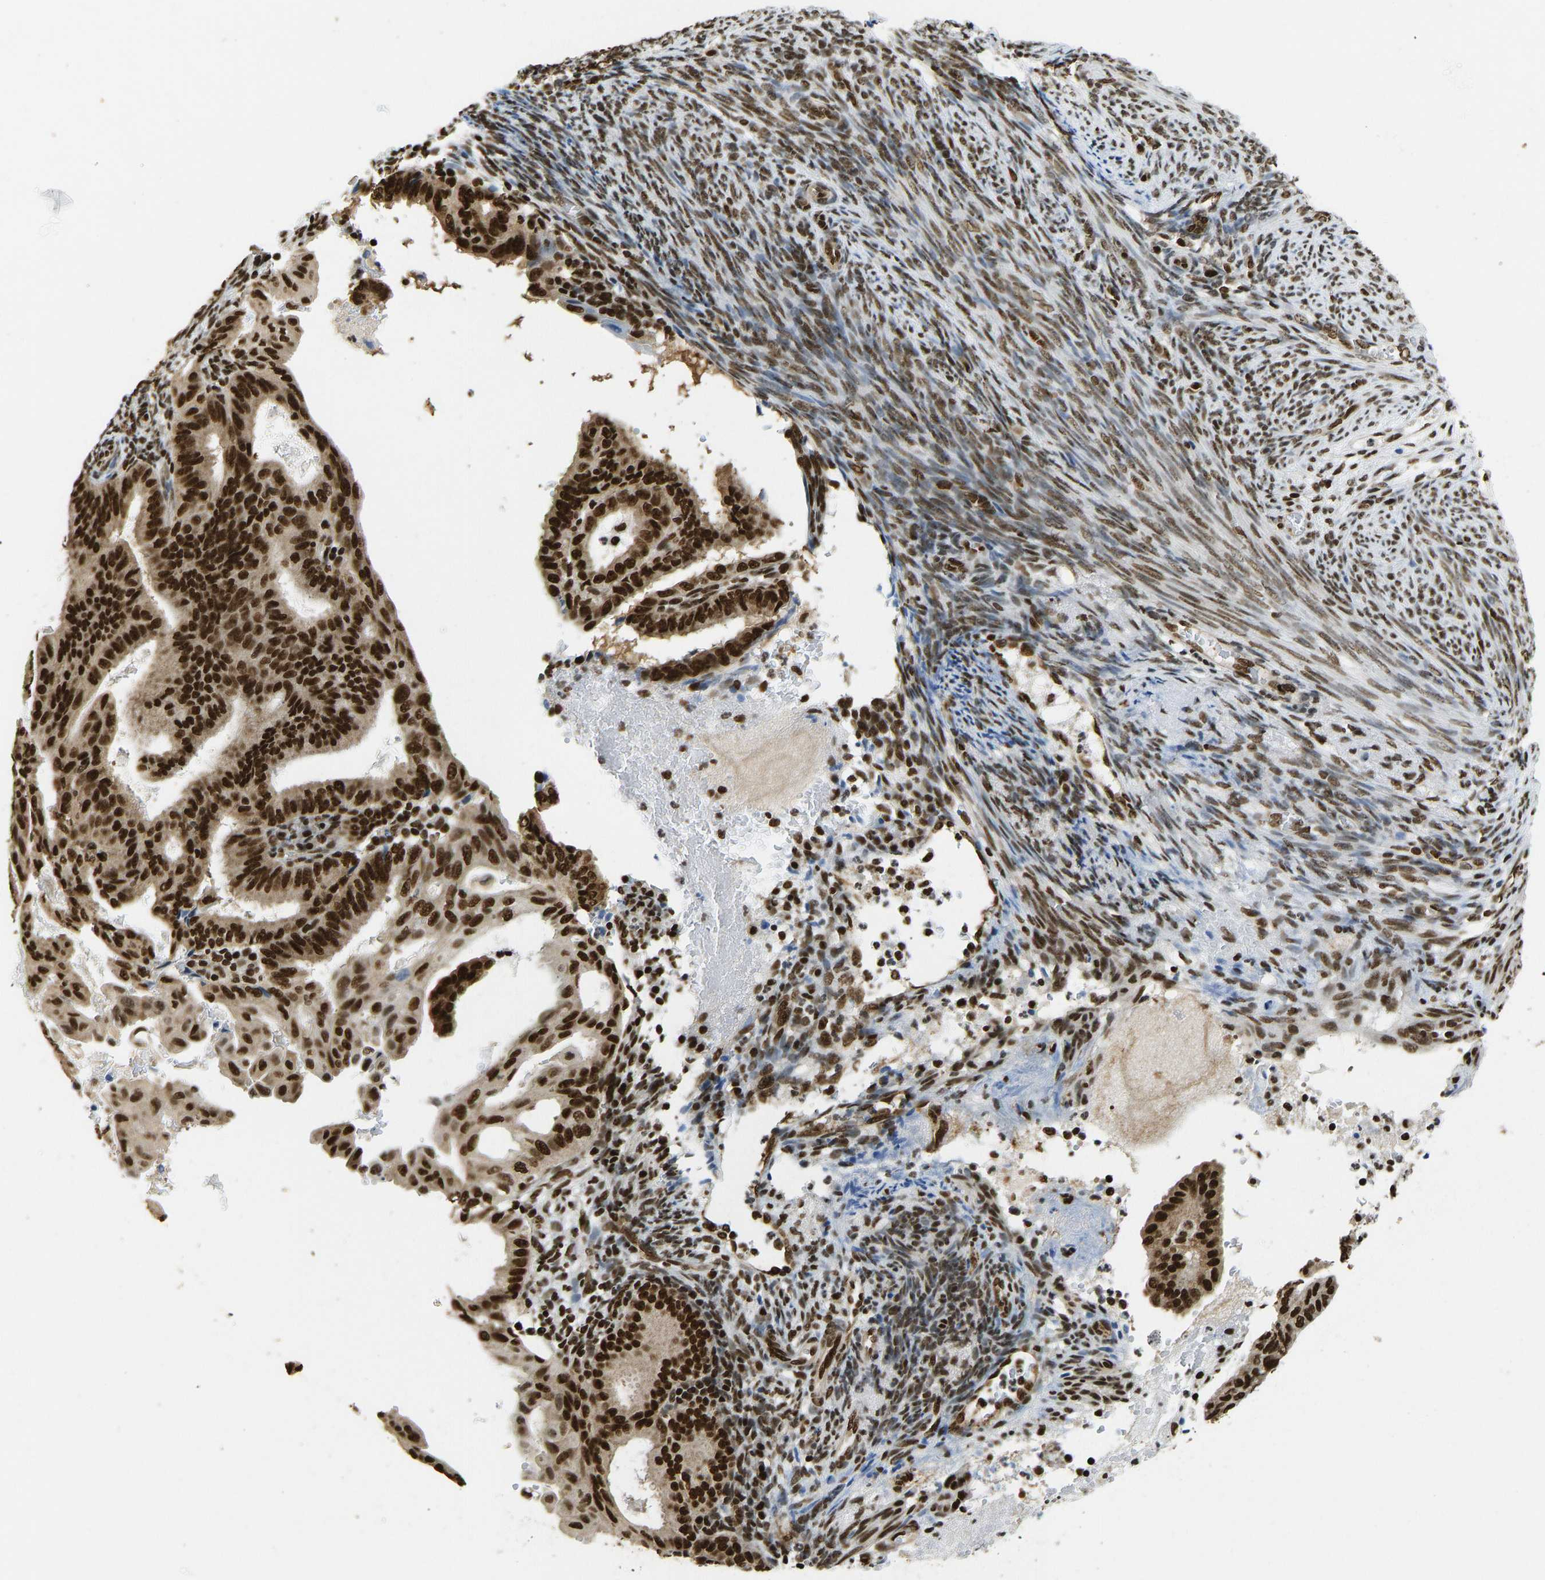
{"staining": {"intensity": "strong", "quantity": ">75%", "location": "nuclear"}, "tissue": "endometrial cancer", "cell_type": "Tumor cells", "image_type": "cancer", "snomed": [{"axis": "morphology", "description": "Adenocarcinoma, NOS"}, {"axis": "topography", "description": "Endometrium"}], "caption": "Brown immunohistochemical staining in endometrial cancer (adenocarcinoma) reveals strong nuclear expression in approximately >75% of tumor cells.", "gene": "ZSCAN20", "patient": {"sex": "female", "age": 58}}